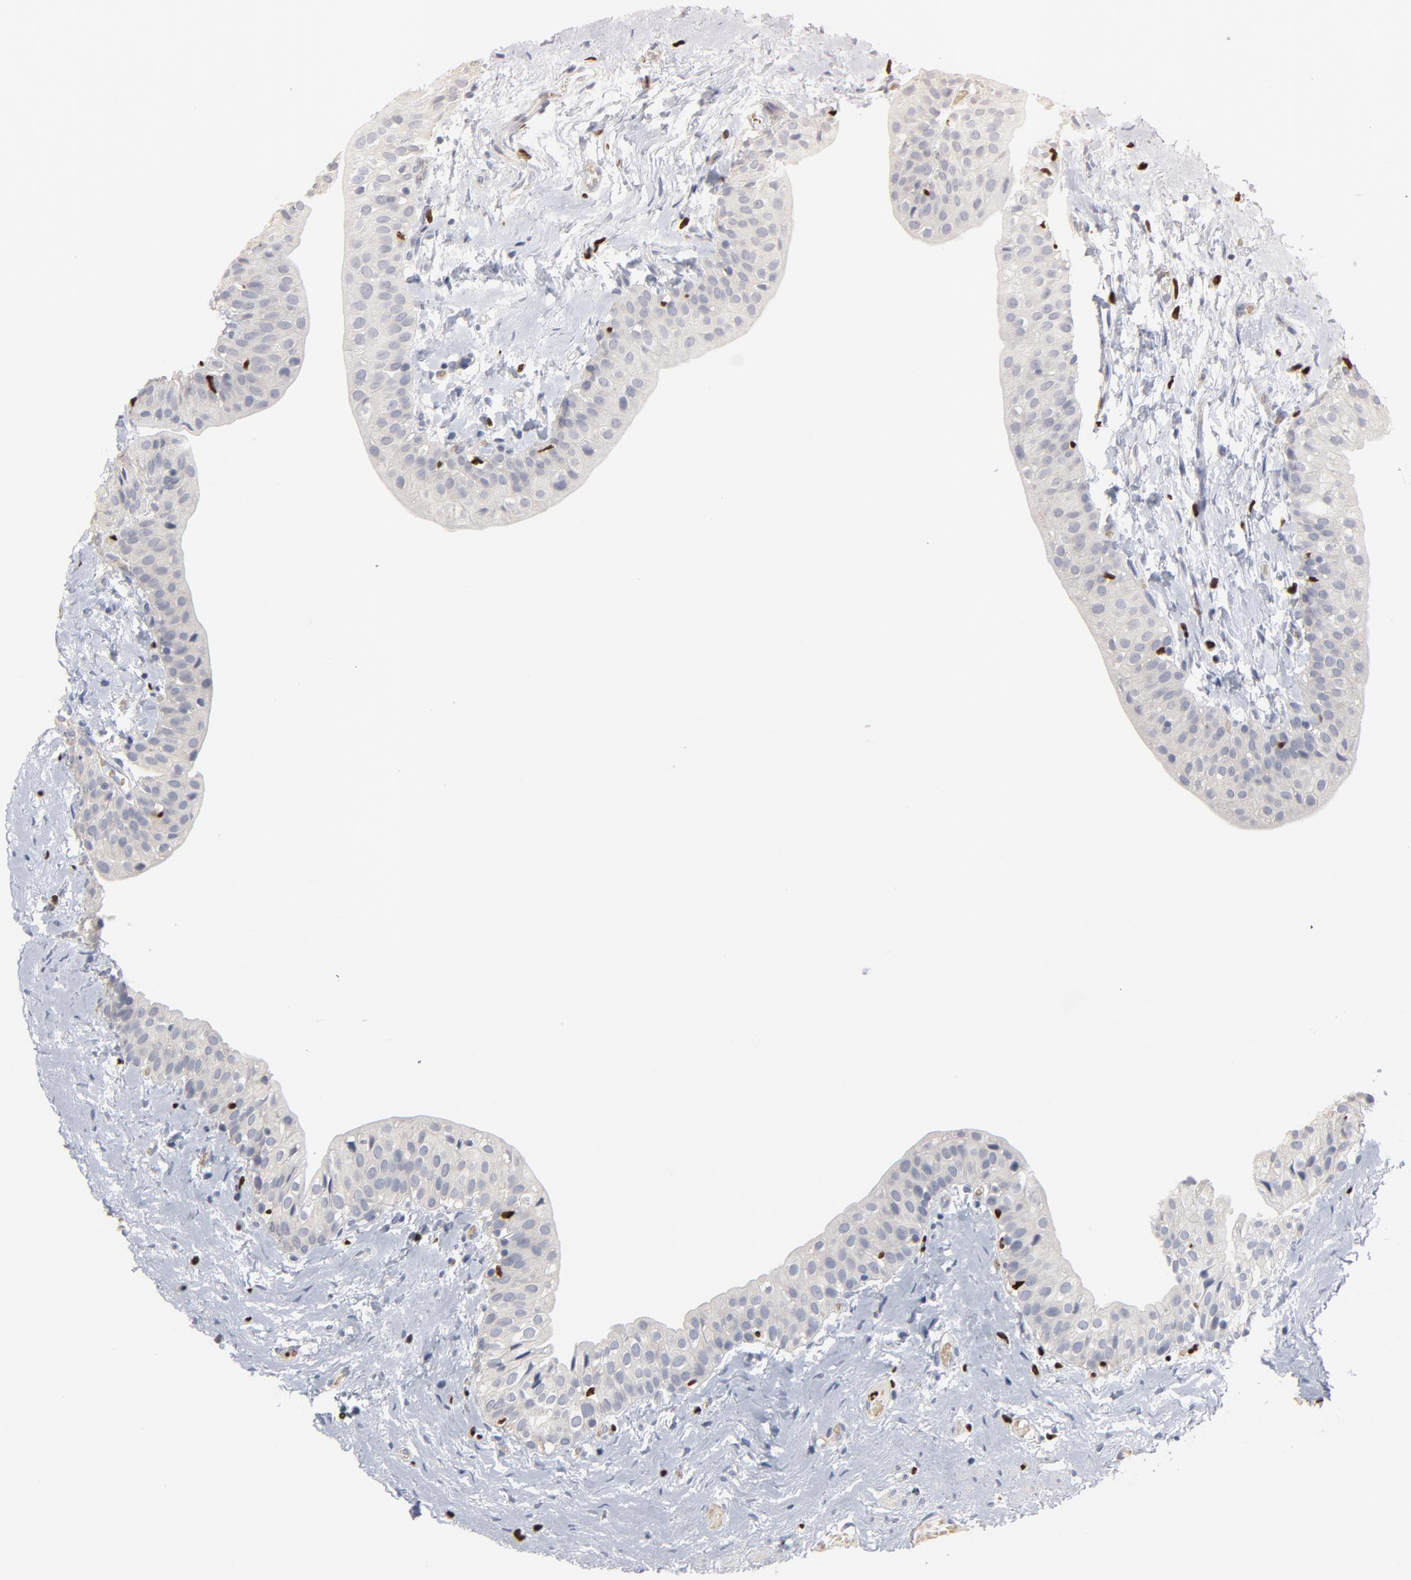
{"staining": {"intensity": "negative", "quantity": "none", "location": "none"}, "tissue": "urinary bladder", "cell_type": "Urothelial cells", "image_type": "normal", "snomed": [{"axis": "morphology", "description": "Normal tissue, NOS"}, {"axis": "topography", "description": "Urinary bladder"}], "caption": "DAB (3,3'-diaminobenzidine) immunohistochemical staining of benign human urinary bladder shows no significant positivity in urothelial cells. (DAB (3,3'-diaminobenzidine) immunohistochemistry (IHC), high magnification).", "gene": "SPI1", "patient": {"sex": "male", "age": 59}}